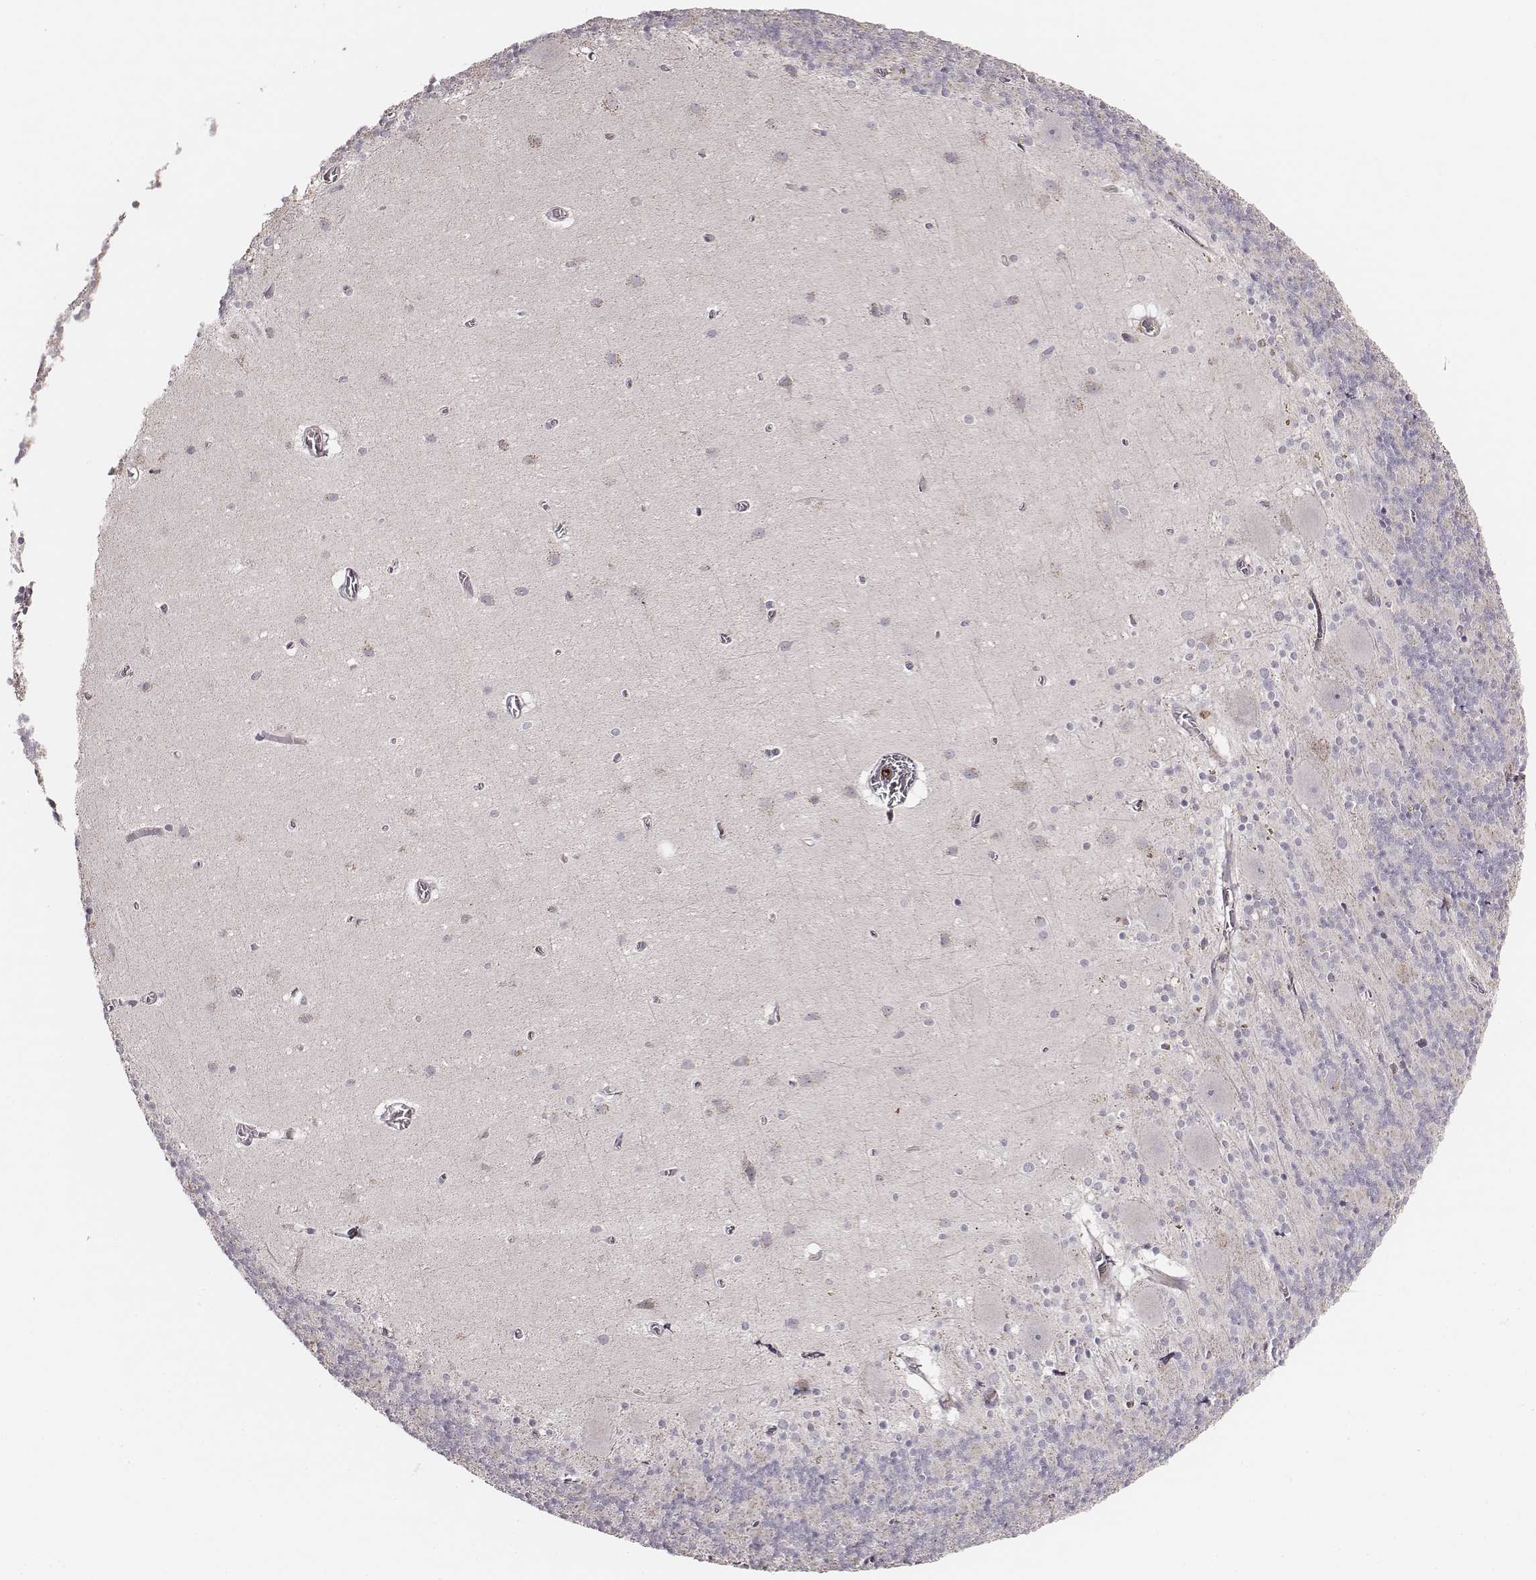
{"staining": {"intensity": "negative", "quantity": "none", "location": "none"}, "tissue": "cerebellum", "cell_type": "Cells in granular layer", "image_type": "normal", "snomed": [{"axis": "morphology", "description": "Normal tissue, NOS"}, {"axis": "topography", "description": "Cerebellum"}], "caption": "The IHC image has no significant positivity in cells in granular layer of cerebellum. (DAB immunohistochemistry with hematoxylin counter stain).", "gene": "ABCA7", "patient": {"sex": "male", "age": 70}}